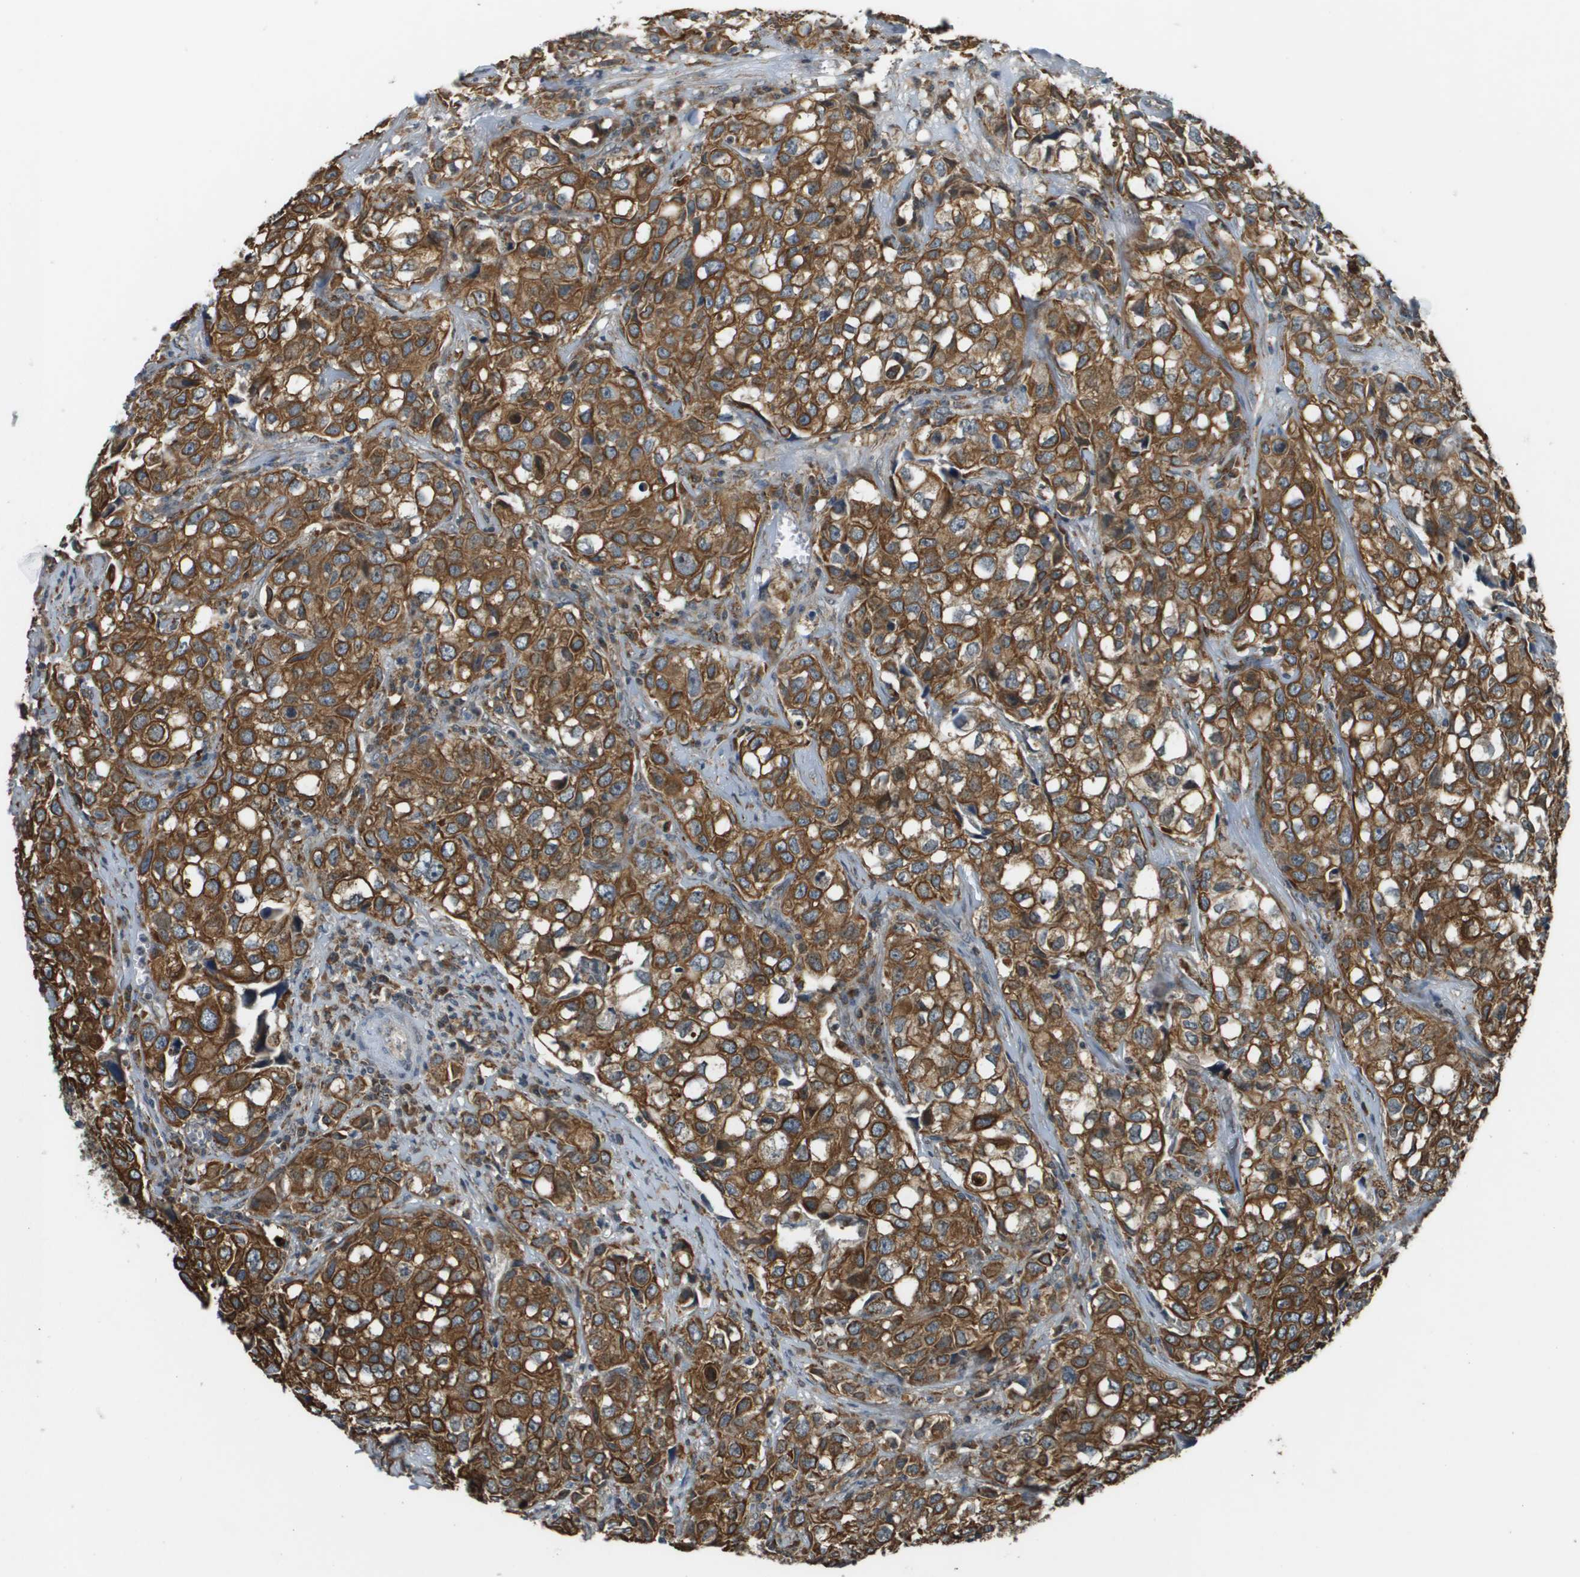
{"staining": {"intensity": "strong", "quantity": ">75%", "location": "cytoplasmic/membranous"}, "tissue": "urothelial cancer", "cell_type": "Tumor cells", "image_type": "cancer", "snomed": [{"axis": "morphology", "description": "Urothelial carcinoma, High grade"}, {"axis": "topography", "description": "Urinary bladder"}], "caption": "Tumor cells exhibit high levels of strong cytoplasmic/membranous positivity in approximately >75% of cells in urothelial cancer.", "gene": "CDKN2C", "patient": {"sex": "female", "age": 75}}